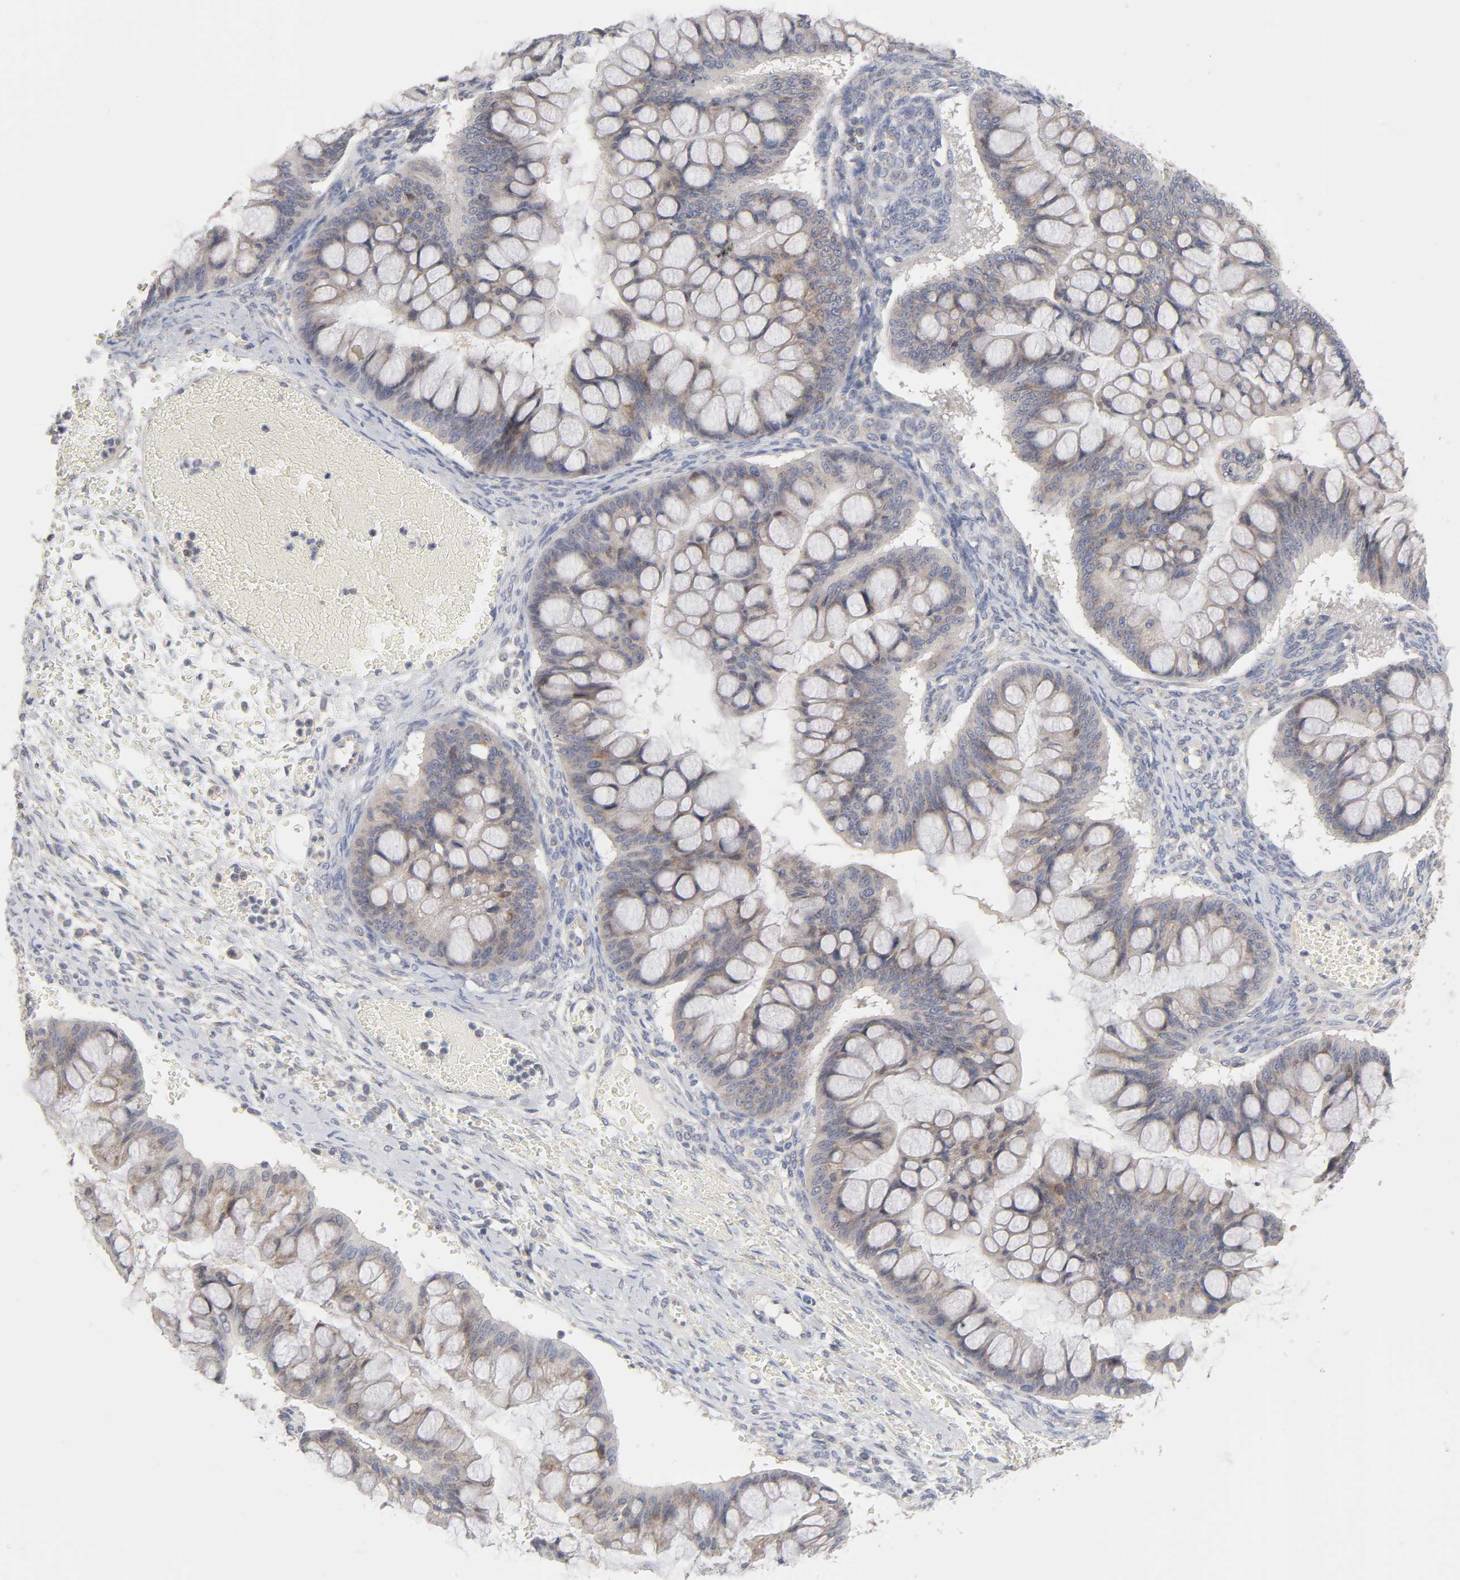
{"staining": {"intensity": "weak", "quantity": ">75%", "location": "cytoplasmic/membranous"}, "tissue": "ovarian cancer", "cell_type": "Tumor cells", "image_type": "cancer", "snomed": [{"axis": "morphology", "description": "Cystadenocarcinoma, mucinous, NOS"}, {"axis": "topography", "description": "Ovary"}], "caption": "Mucinous cystadenocarcinoma (ovarian) was stained to show a protein in brown. There is low levels of weak cytoplasmic/membranous expression in about >75% of tumor cells.", "gene": "IL4R", "patient": {"sex": "female", "age": 73}}